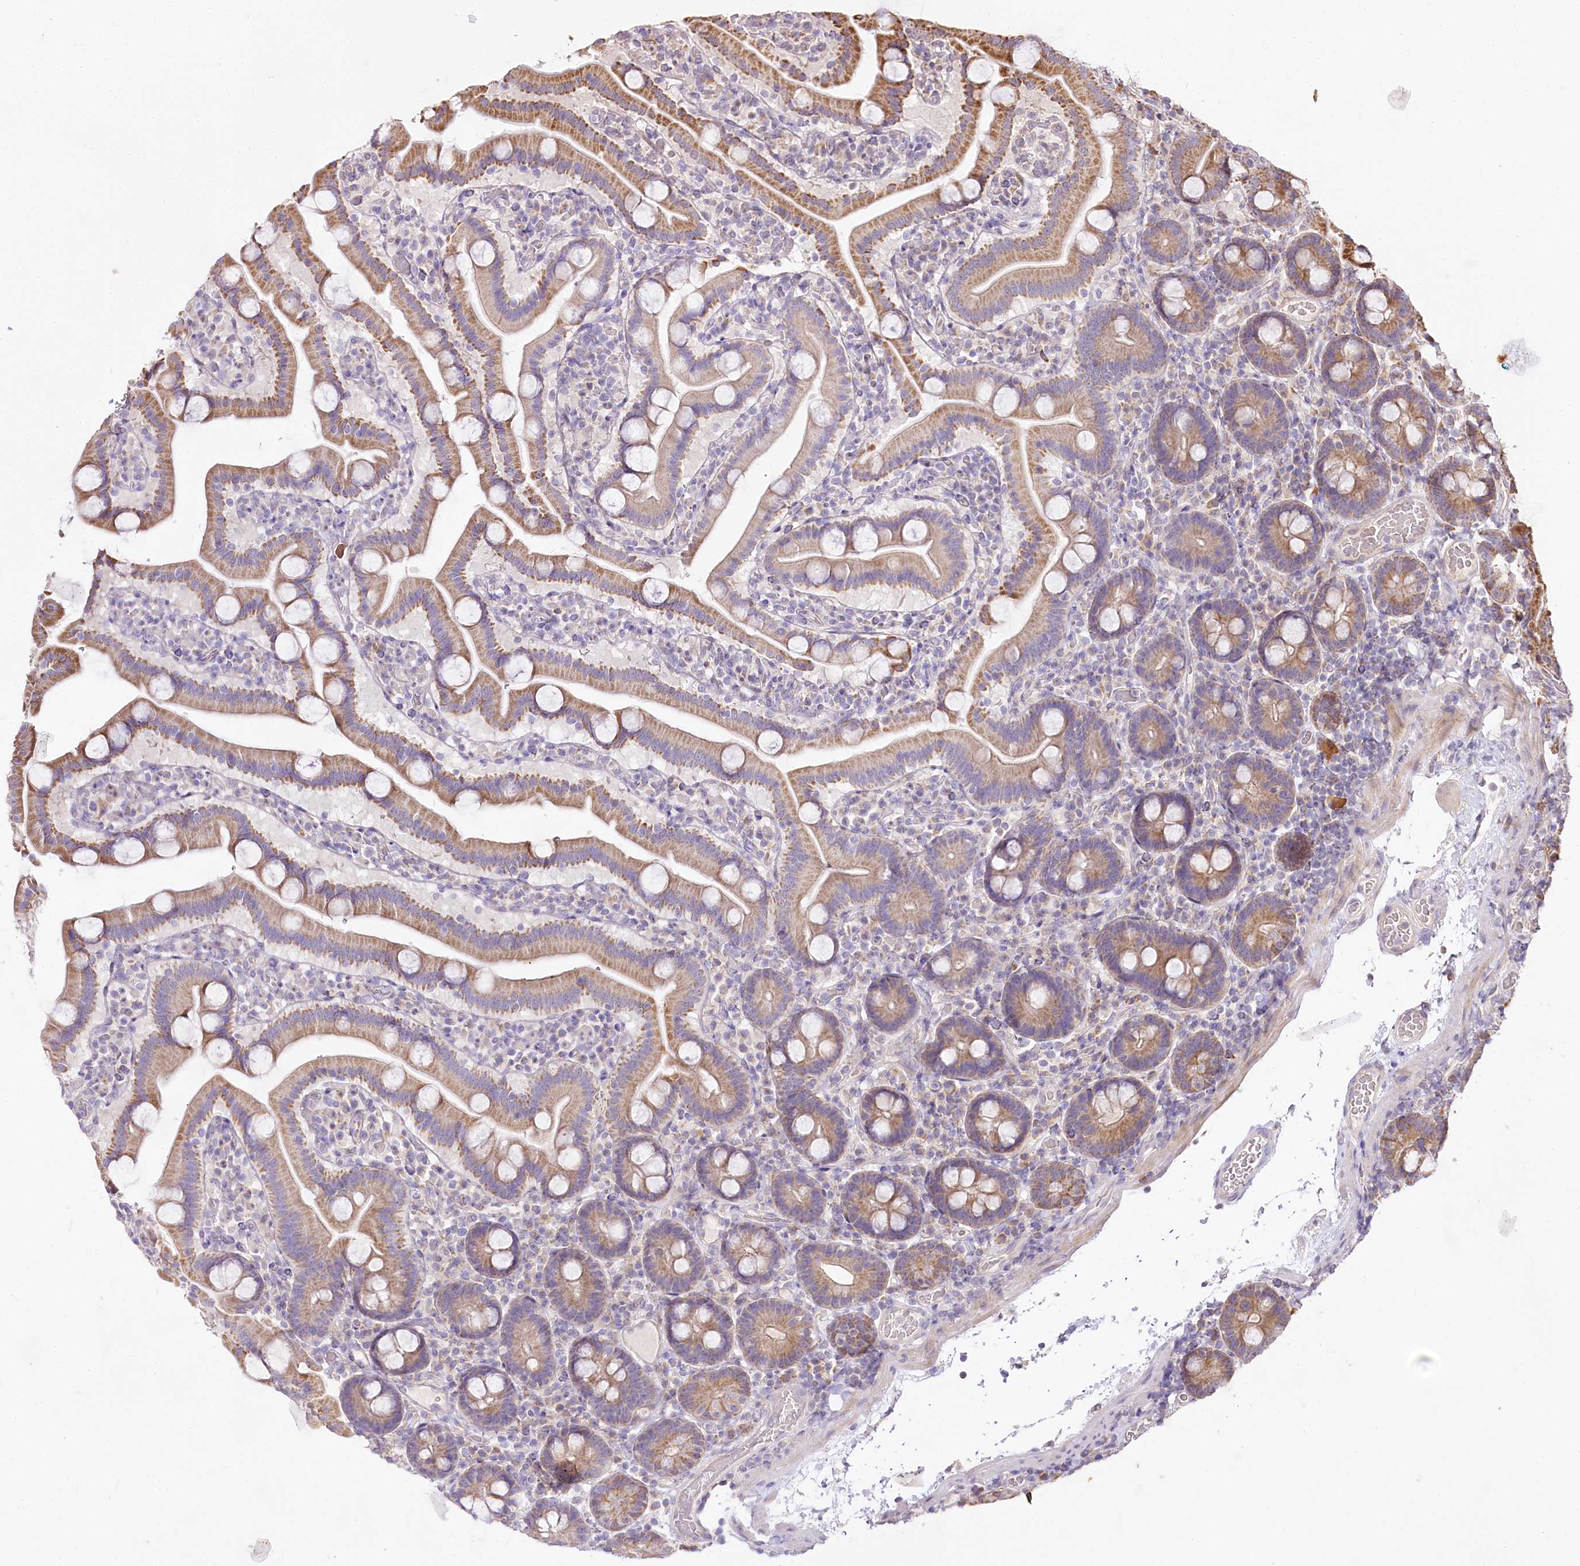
{"staining": {"intensity": "moderate", "quantity": ">75%", "location": "cytoplasmic/membranous"}, "tissue": "duodenum", "cell_type": "Glandular cells", "image_type": "normal", "snomed": [{"axis": "morphology", "description": "Normal tissue, NOS"}, {"axis": "topography", "description": "Duodenum"}], "caption": "This histopathology image demonstrates immunohistochemistry staining of benign duodenum, with medium moderate cytoplasmic/membranous expression in approximately >75% of glandular cells.", "gene": "ZNF226", "patient": {"sex": "male", "age": 55}}